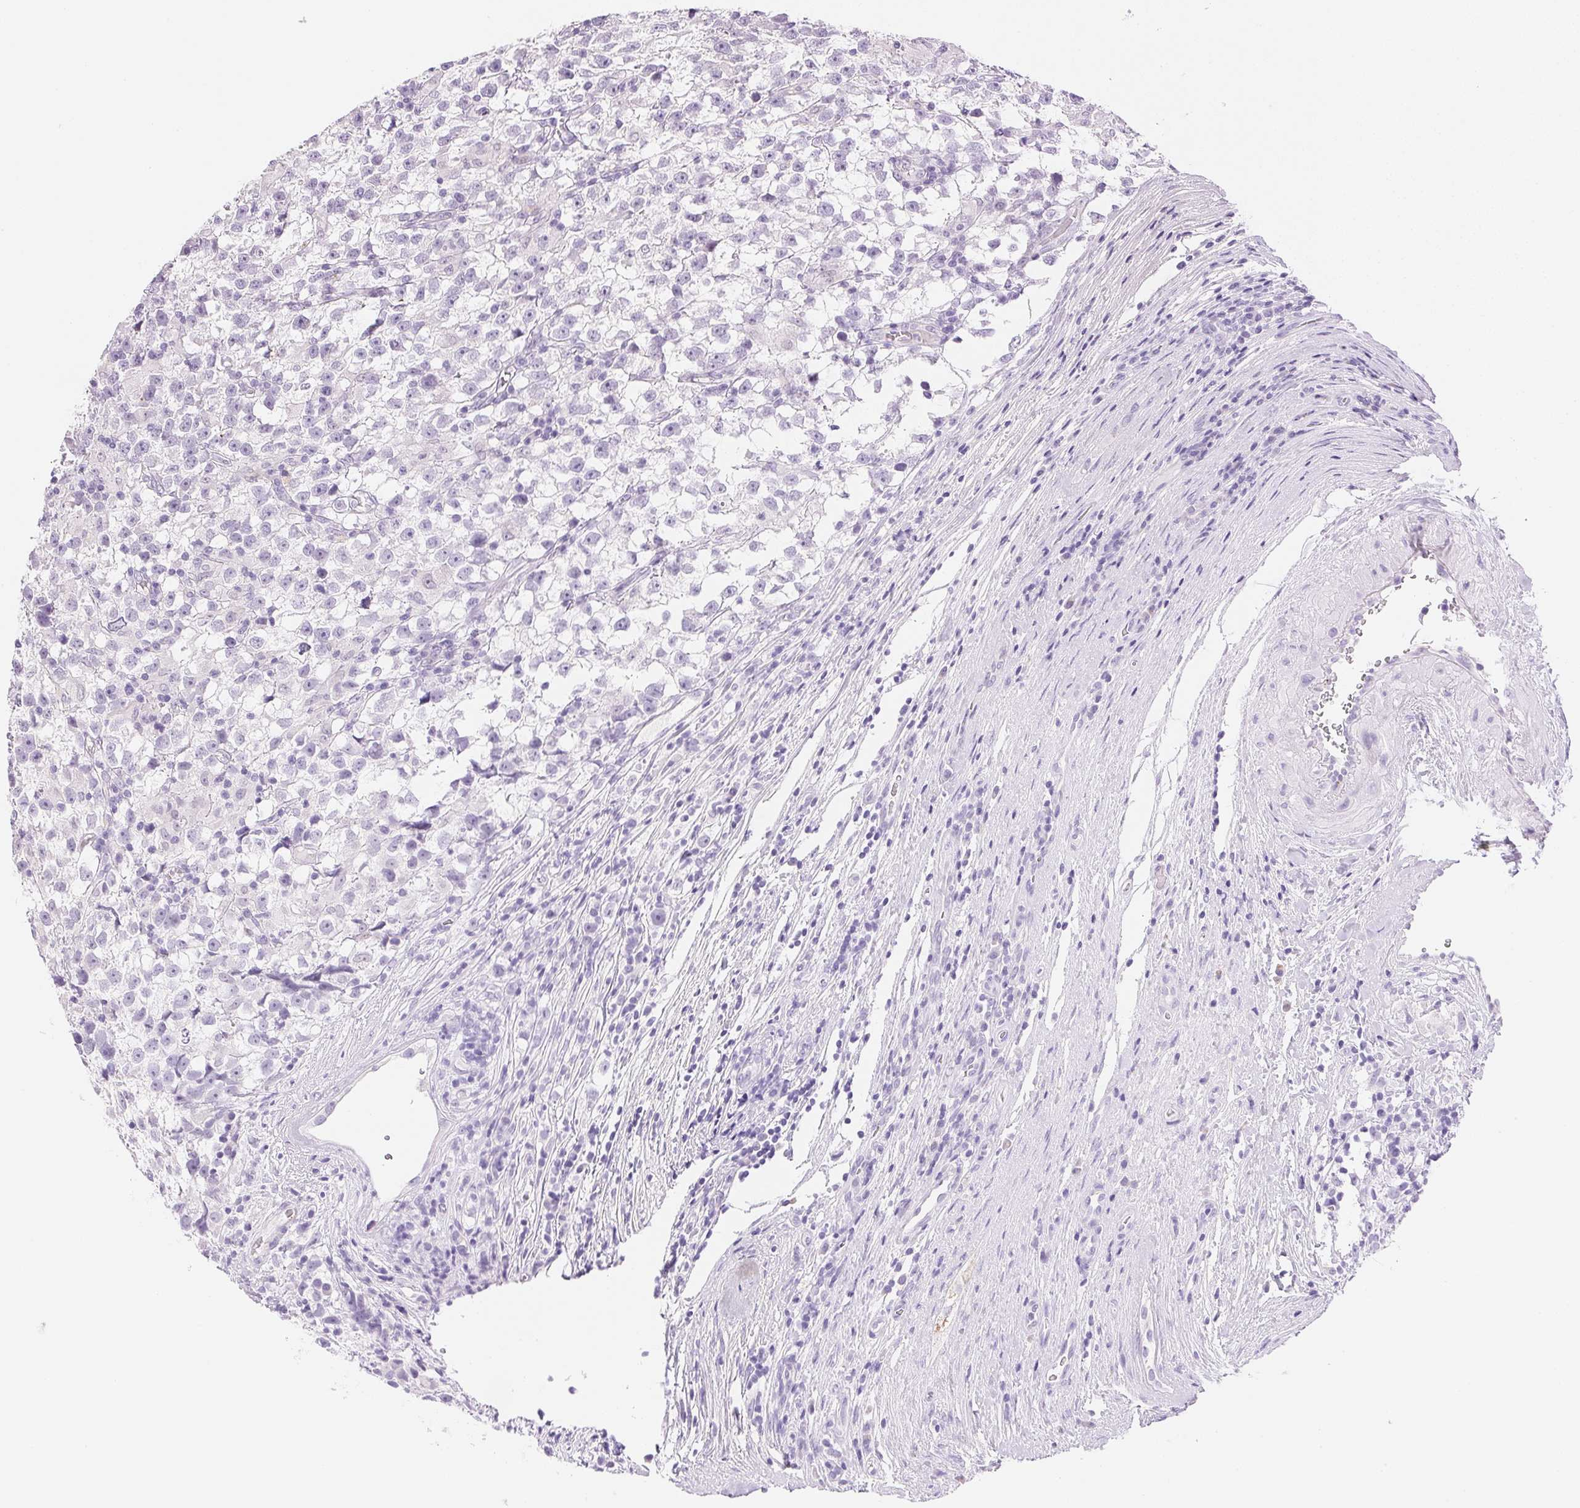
{"staining": {"intensity": "negative", "quantity": "none", "location": "none"}, "tissue": "testis cancer", "cell_type": "Tumor cells", "image_type": "cancer", "snomed": [{"axis": "morphology", "description": "Seminoma, NOS"}, {"axis": "topography", "description": "Testis"}], "caption": "The micrograph exhibits no staining of tumor cells in seminoma (testis).", "gene": "TEKT1", "patient": {"sex": "male", "age": 31}}